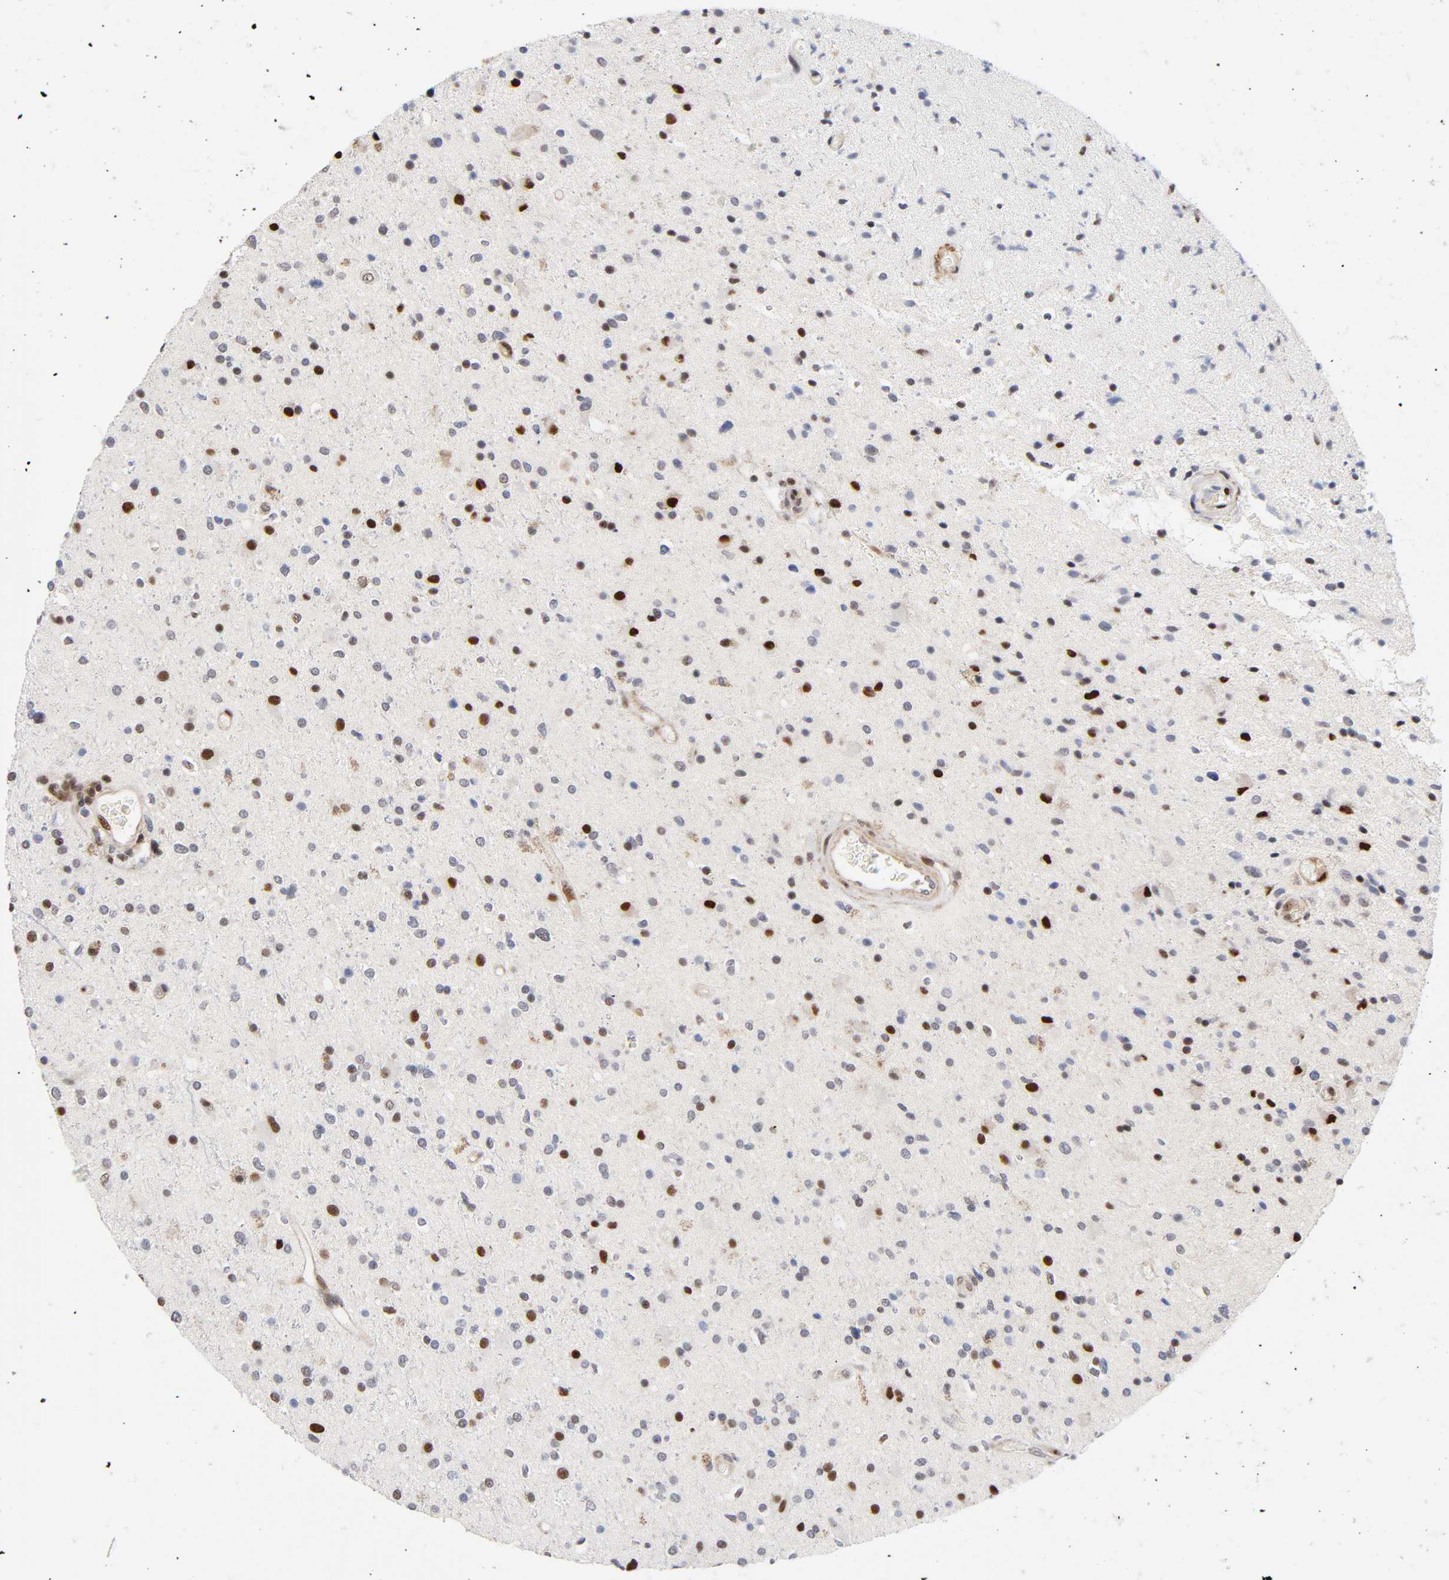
{"staining": {"intensity": "moderate", "quantity": "<25%", "location": "nuclear"}, "tissue": "glioma", "cell_type": "Tumor cells", "image_type": "cancer", "snomed": [{"axis": "morphology", "description": "Glioma, malignant, High grade"}, {"axis": "topography", "description": "Brain"}], "caption": "DAB (3,3'-diaminobenzidine) immunohistochemical staining of glioma demonstrates moderate nuclear protein expression in approximately <25% of tumor cells.", "gene": "STK38", "patient": {"sex": "male", "age": 33}}